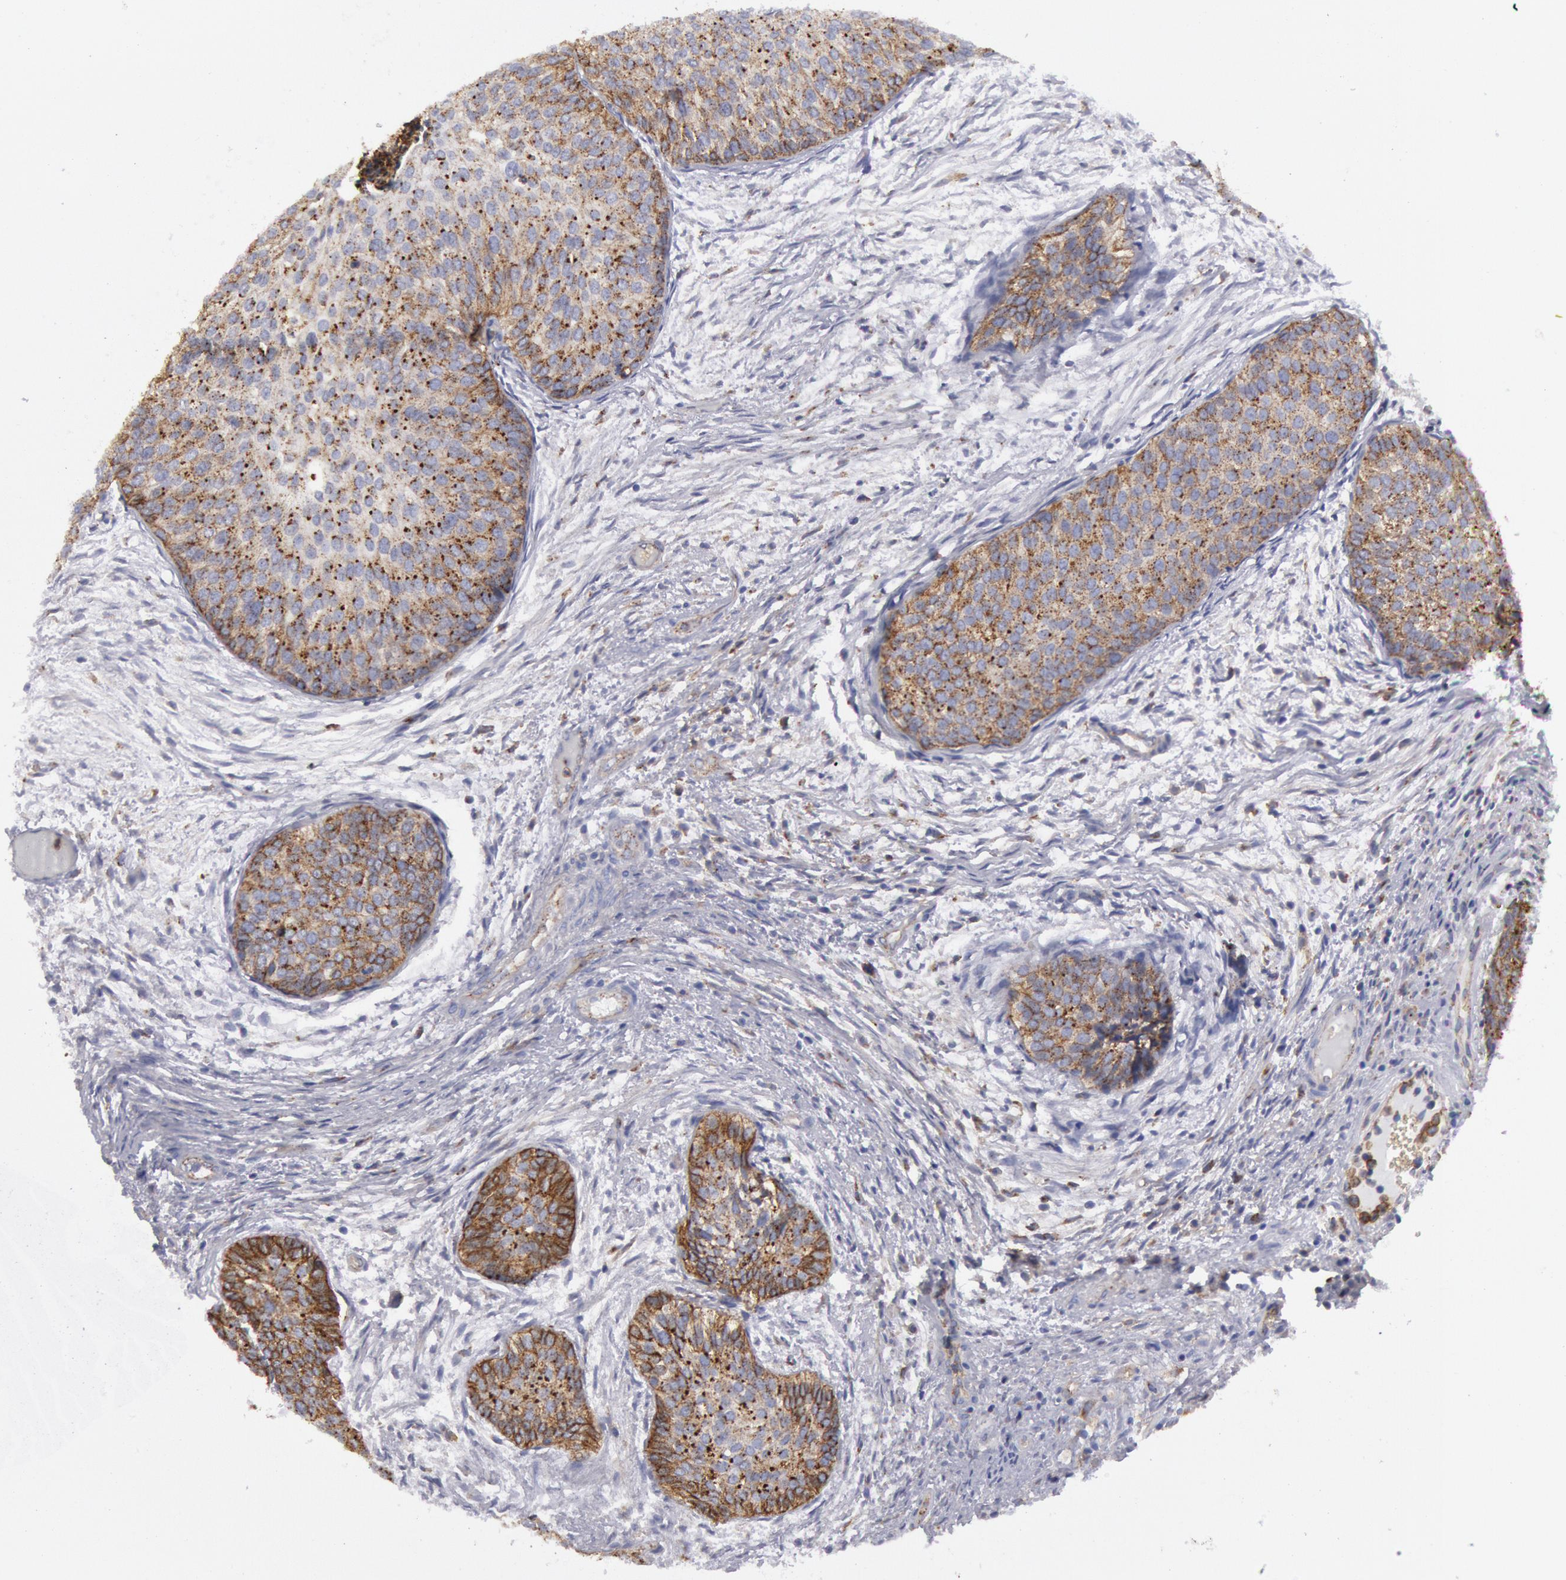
{"staining": {"intensity": "weak", "quantity": "<25%", "location": "cytoplasmic/membranous"}, "tissue": "urothelial cancer", "cell_type": "Tumor cells", "image_type": "cancer", "snomed": [{"axis": "morphology", "description": "Urothelial carcinoma, Low grade"}, {"axis": "topography", "description": "Urinary bladder"}], "caption": "Urothelial cancer stained for a protein using immunohistochemistry exhibits no expression tumor cells.", "gene": "FLOT1", "patient": {"sex": "male", "age": 84}}